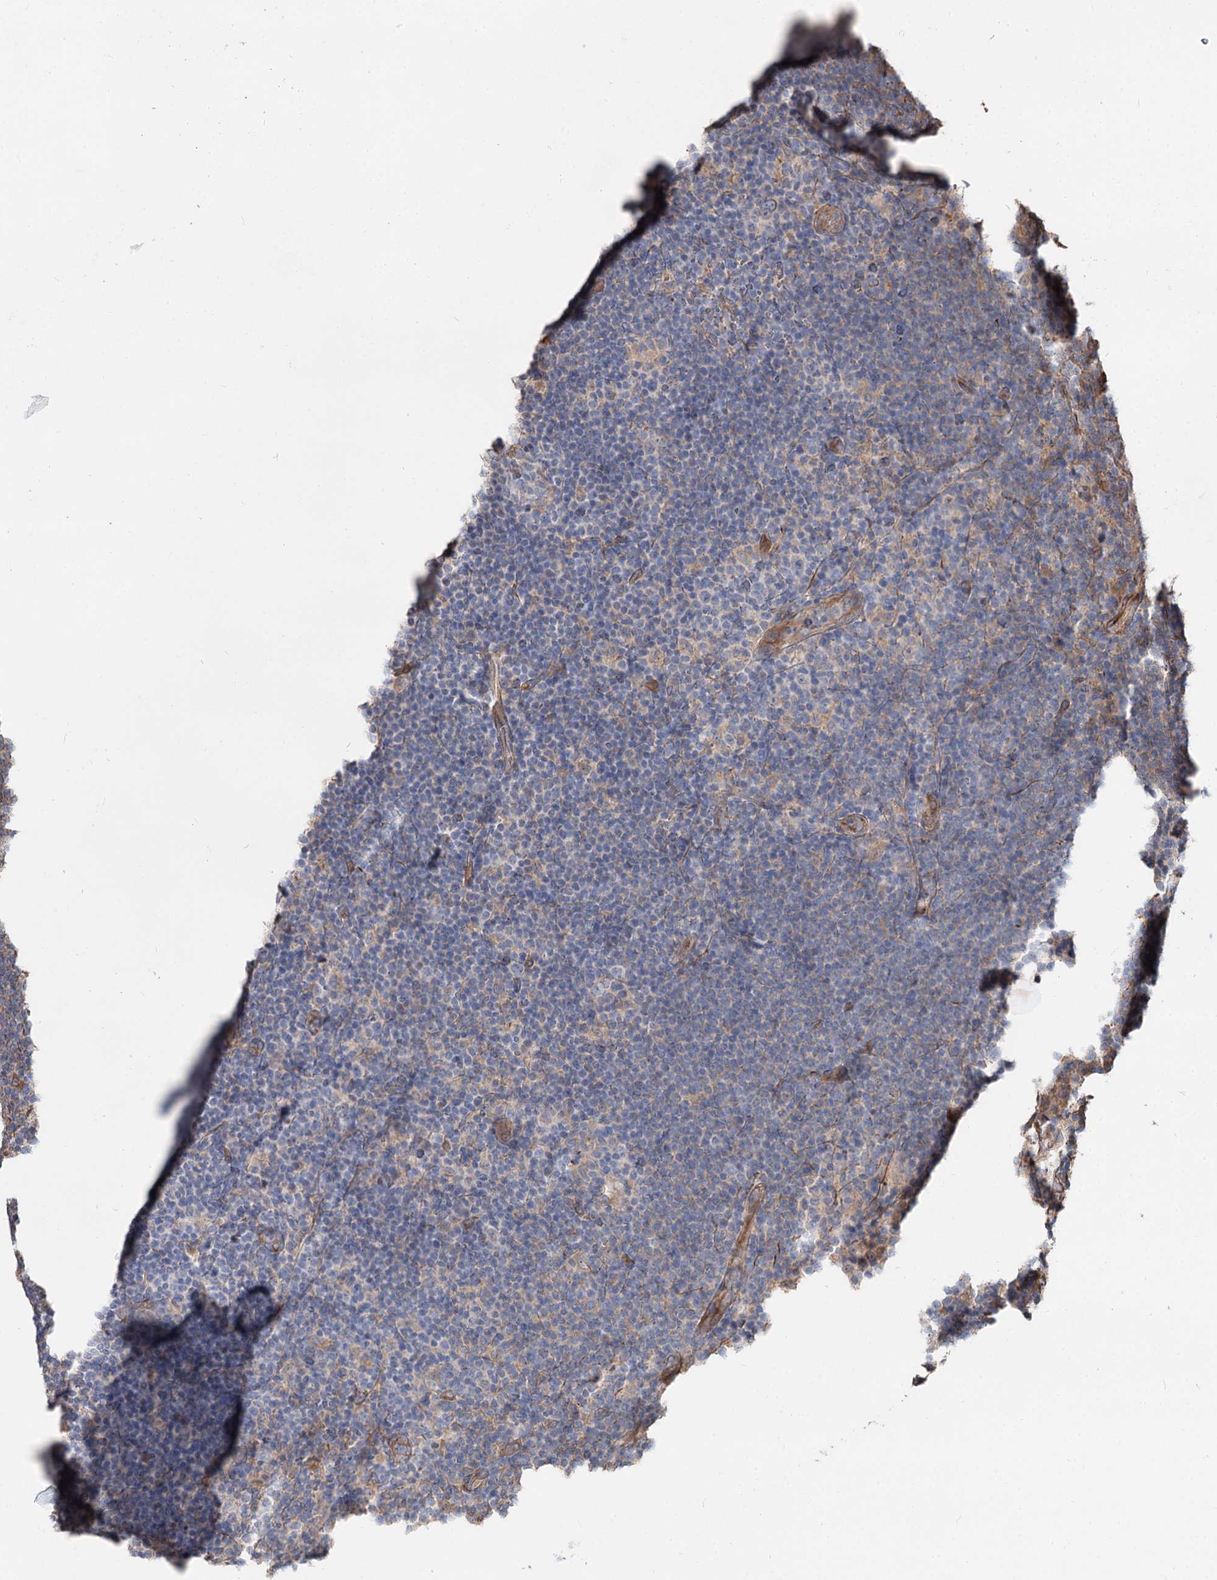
{"staining": {"intensity": "weak", "quantity": "<25%", "location": "cytoplasmic/membranous"}, "tissue": "lymphoma", "cell_type": "Tumor cells", "image_type": "cancer", "snomed": [{"axis": "morphology", "description": "Hodgkin's disease, NOS"}, {"axis": "topography", "description": "Lymph node"}], "caption": "The micrograph reveals no staining of tumor cells in Hodgkin's disease.", "gene": "SPART", "patient": {"sex": "female", "age": 57}}